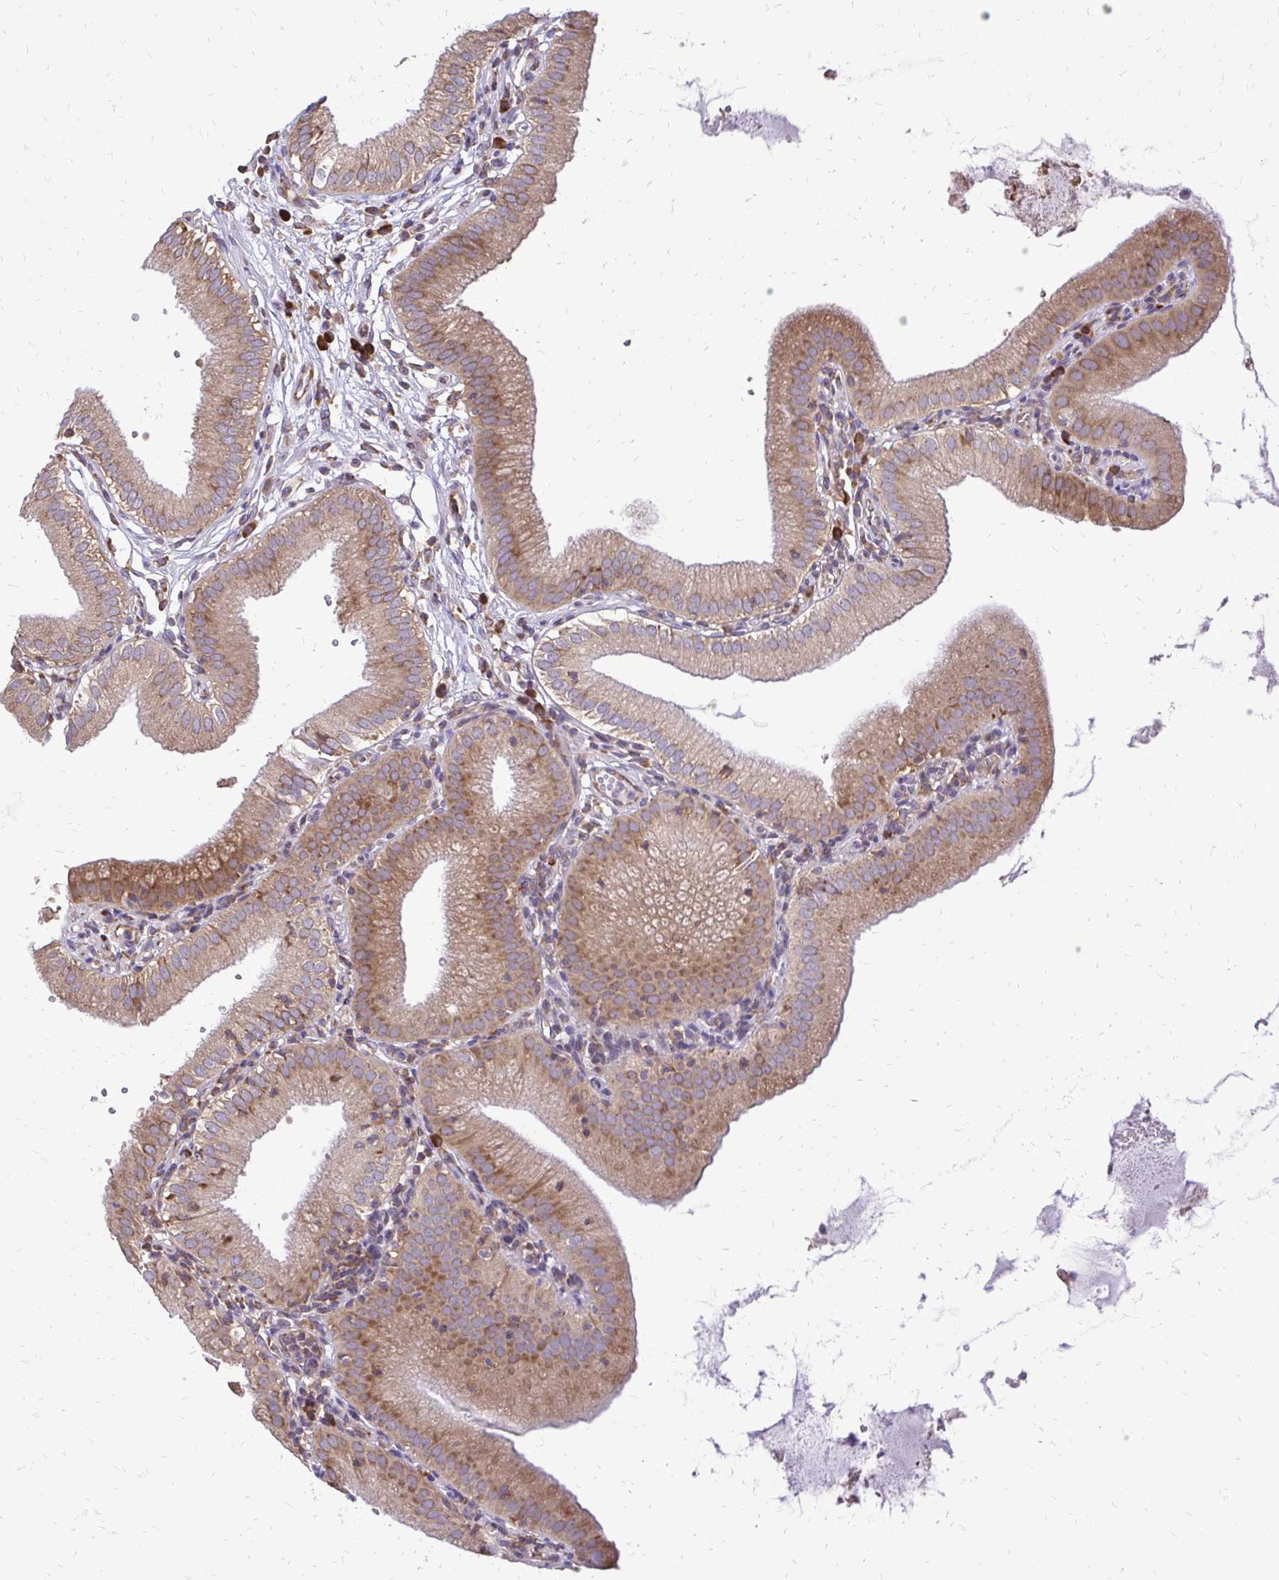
{"staining": {"intensity": "moderate", "quantity": ">75%", "location": "cytoplasmic/membranous"}, "tissue": "gallbladder", "cell_type": "Glandular cells", "image_type": "normal", "snomed": [{"axis": "morphology", "description": "Normal tissue, NOS"}, {"axis": "topography", "description": "Gallbladder"}], "caption": "Human gallbladder stained for a protein (brown) displays moderate cytoplasmic/membranous positive staining in about >75% of glandular cells.", "gene": "RPS3", "patient": {"sex": "female", "age": 65}}